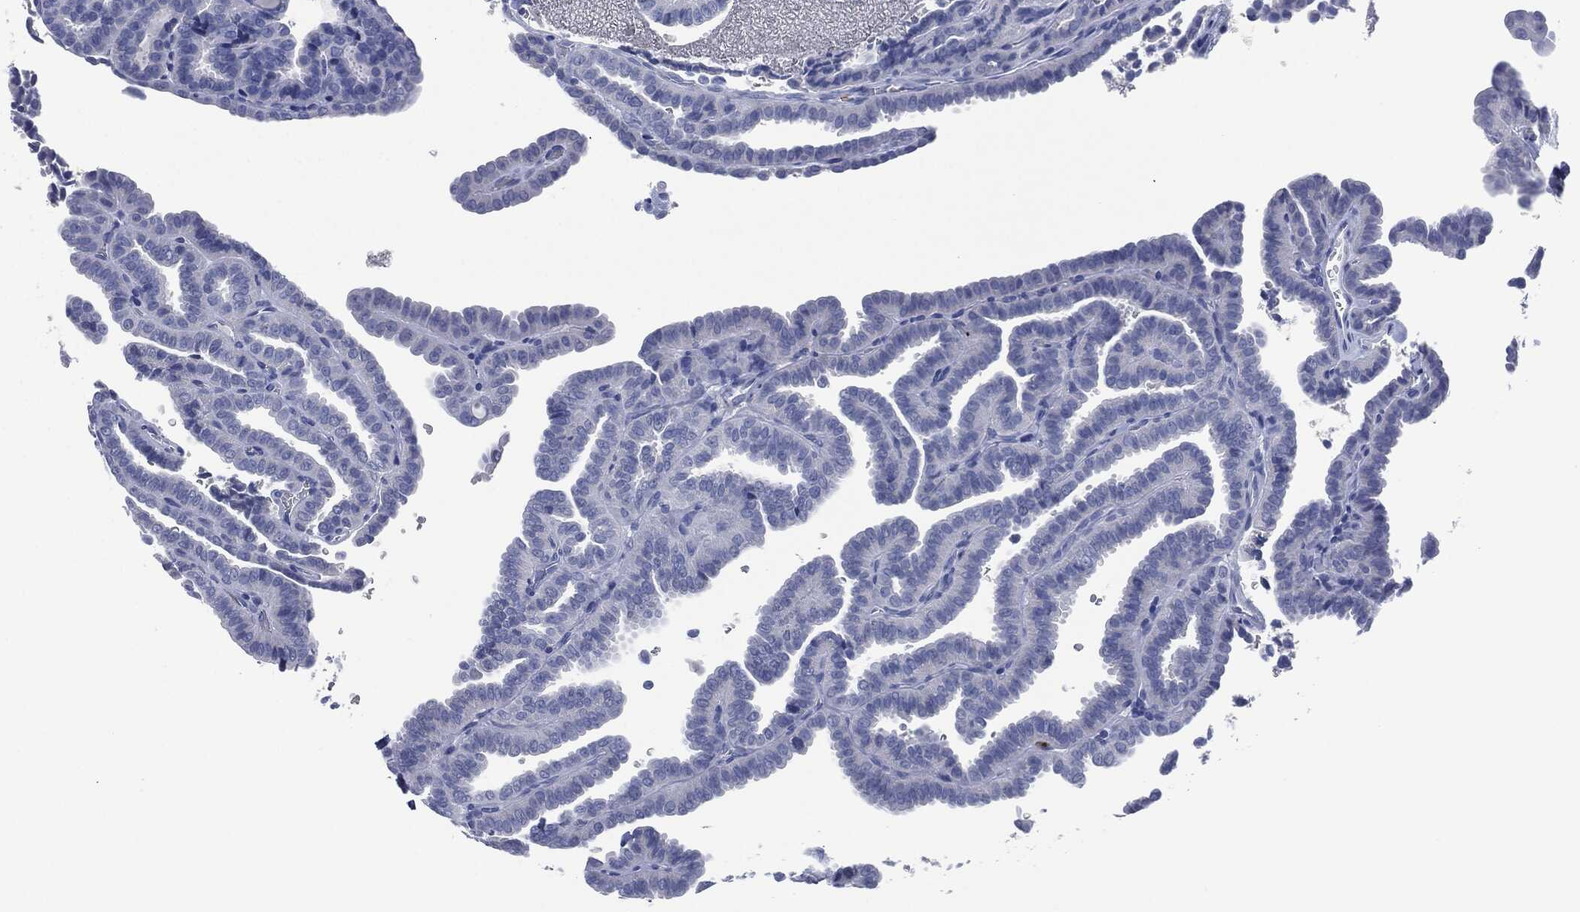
{"staining": {"intensity": "negative", "quantity": "none", "location": "none"}, "tissue": "thyroid cancer", "cell_type": "Tumor cells", "image_type": "cancer", "snomed": [{"axis": "morphology", "description": "Papillary adenocarcinoma, NOS"}, {"axis": "topography", "description": "Thyroid gland"}], "caption": "The photomicrograph exhibits no staining of tumor cells in thyroid papillary adenocarcinoma.", "gene": "CEACAM8", "patient": {"sex": "female", "age": 39}}